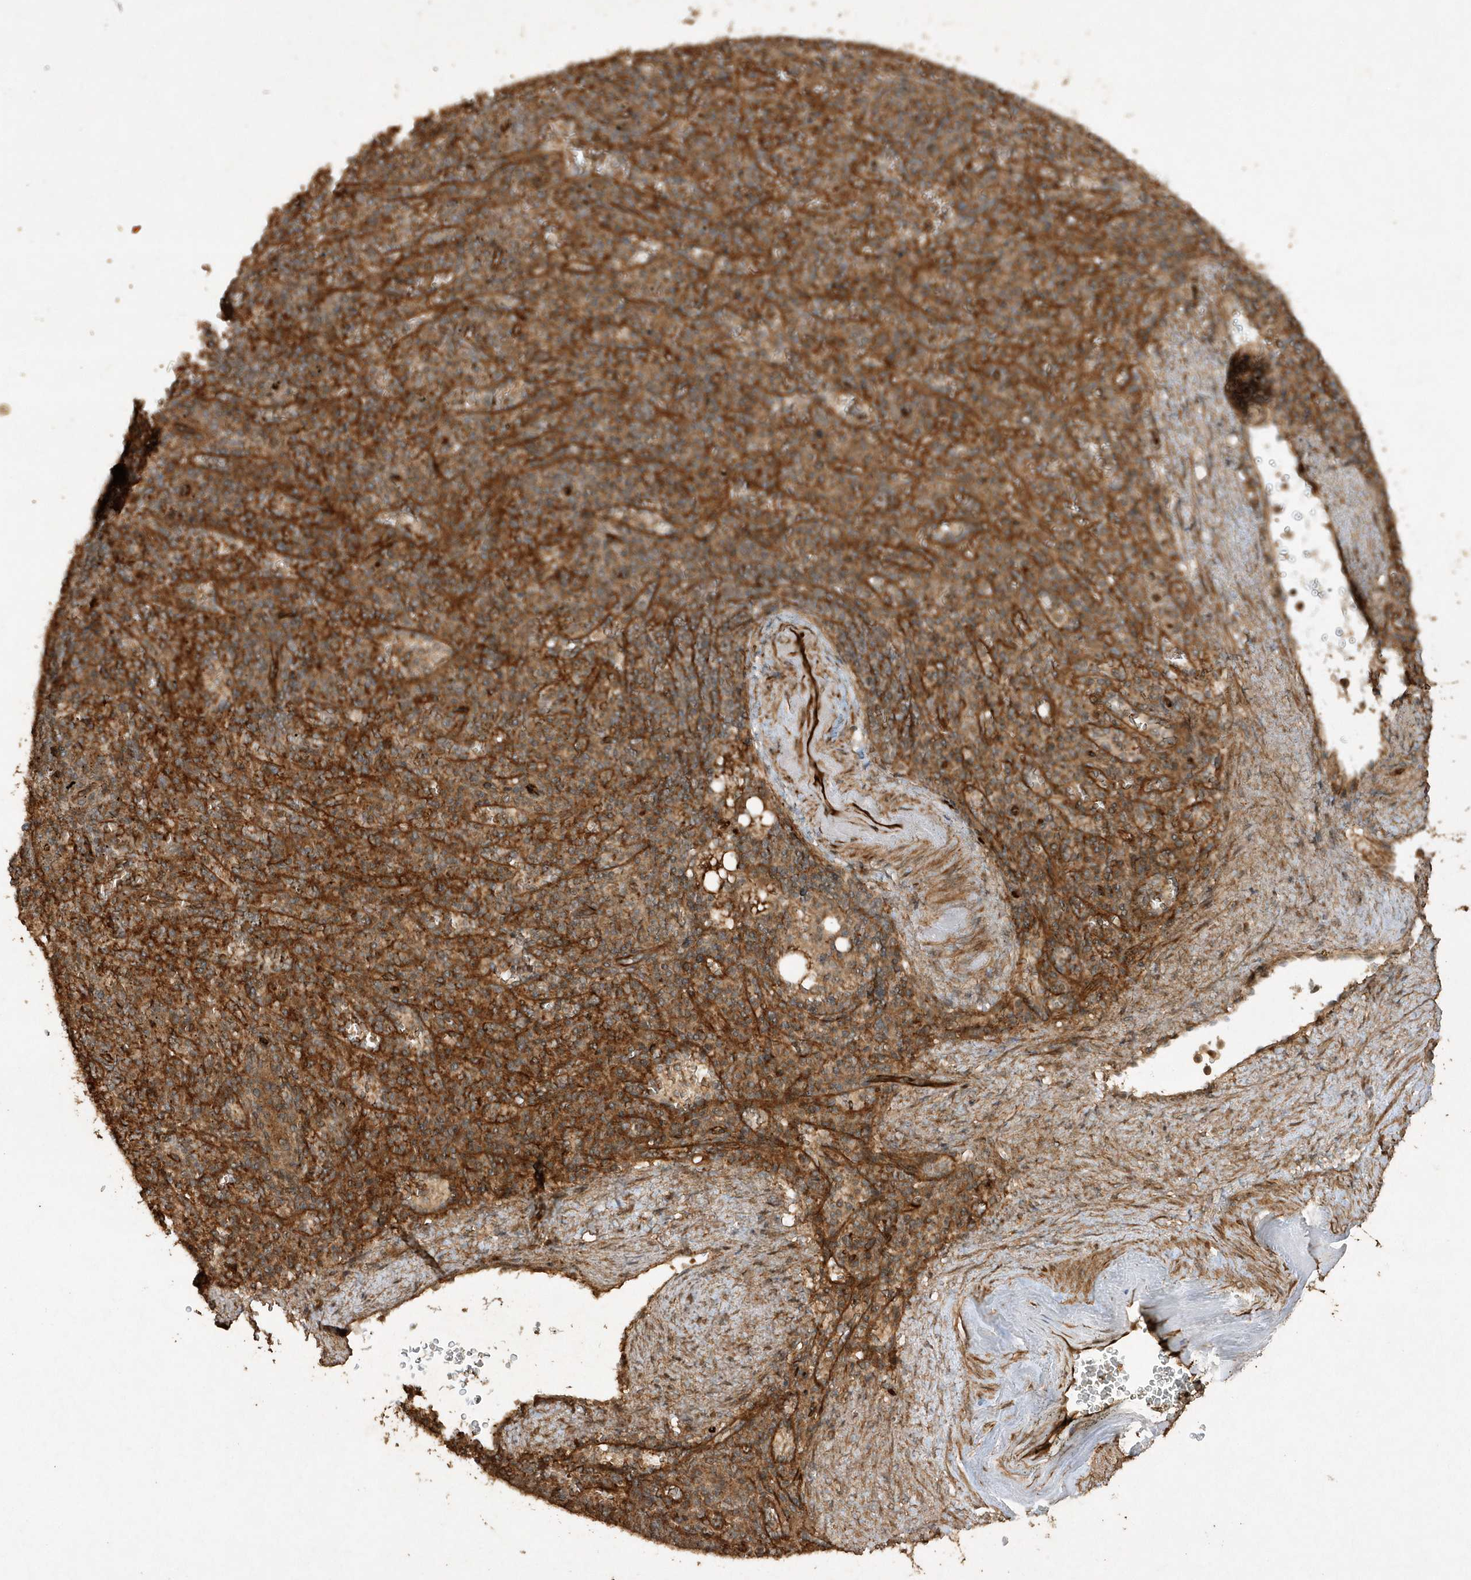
{"staining": {"intensity": "moderate", "quantity": "25%-75%", "location": "cytoplasmic/membranous"}, "tissue": "spleen", "cell_type": "Cells in red pulp", "image_type": "normal", "snomed": [{"axis": "morphology", "description": "Normal tissue, NOS"}, {"axis": "topography", "description": "Spleen"}], "caption": "IHC histopathology image of unremarkable spleen stained for a protein (brown), which displays medium levels of moderate cytoplasmic/membranous staining in about 25%-75% of cells in red pulp.", "gene": "AVPI1", "patient": {"sex": "female", "age": 74}}